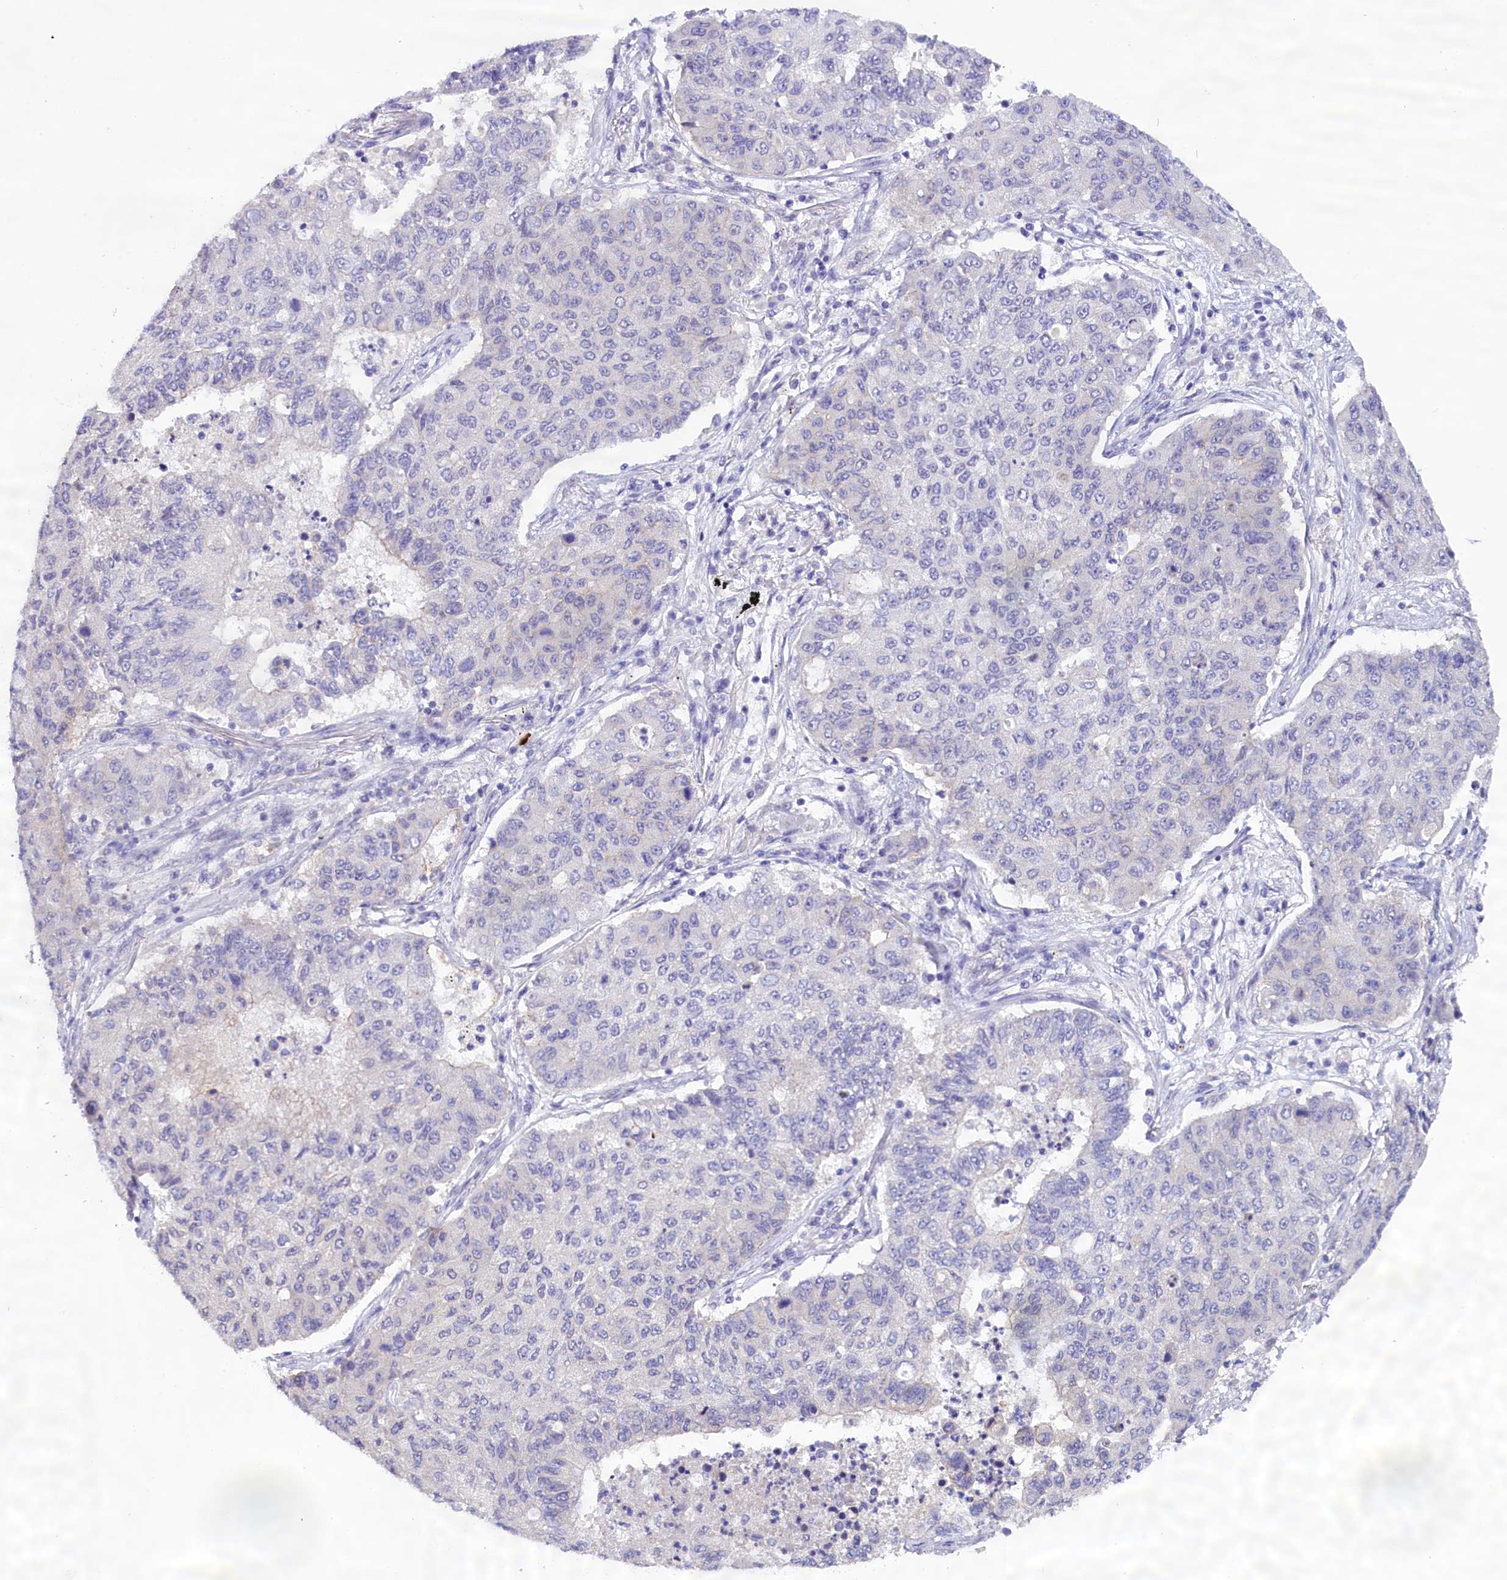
{"staining": {"intensity": "negative", "quantity": "none", "location": "none"}, "tissue": "lung cancer", "cell_type": "Tumor cells", "image_type": "cancer", "snomed": [{"axis": "morphology", "description": "Squamous cell carcinoma, NOS"}, {"axis": "topography", "description": "Lung"}], "caption": "Immunohistochemistry histopathology image of human squamous cell carcinoma (lung) stained for a protein (brown), which demonstrates no staining in tumor cells. Brightfield microscopy of immunohistochemistry (IHC) stained with DAB (3,3'-diaminobenzidine) (brown) and hematoxylin (blue), captured at high magnification.", "gene": "OSGEP", "patient": {"sex": "male", "age": 74}}